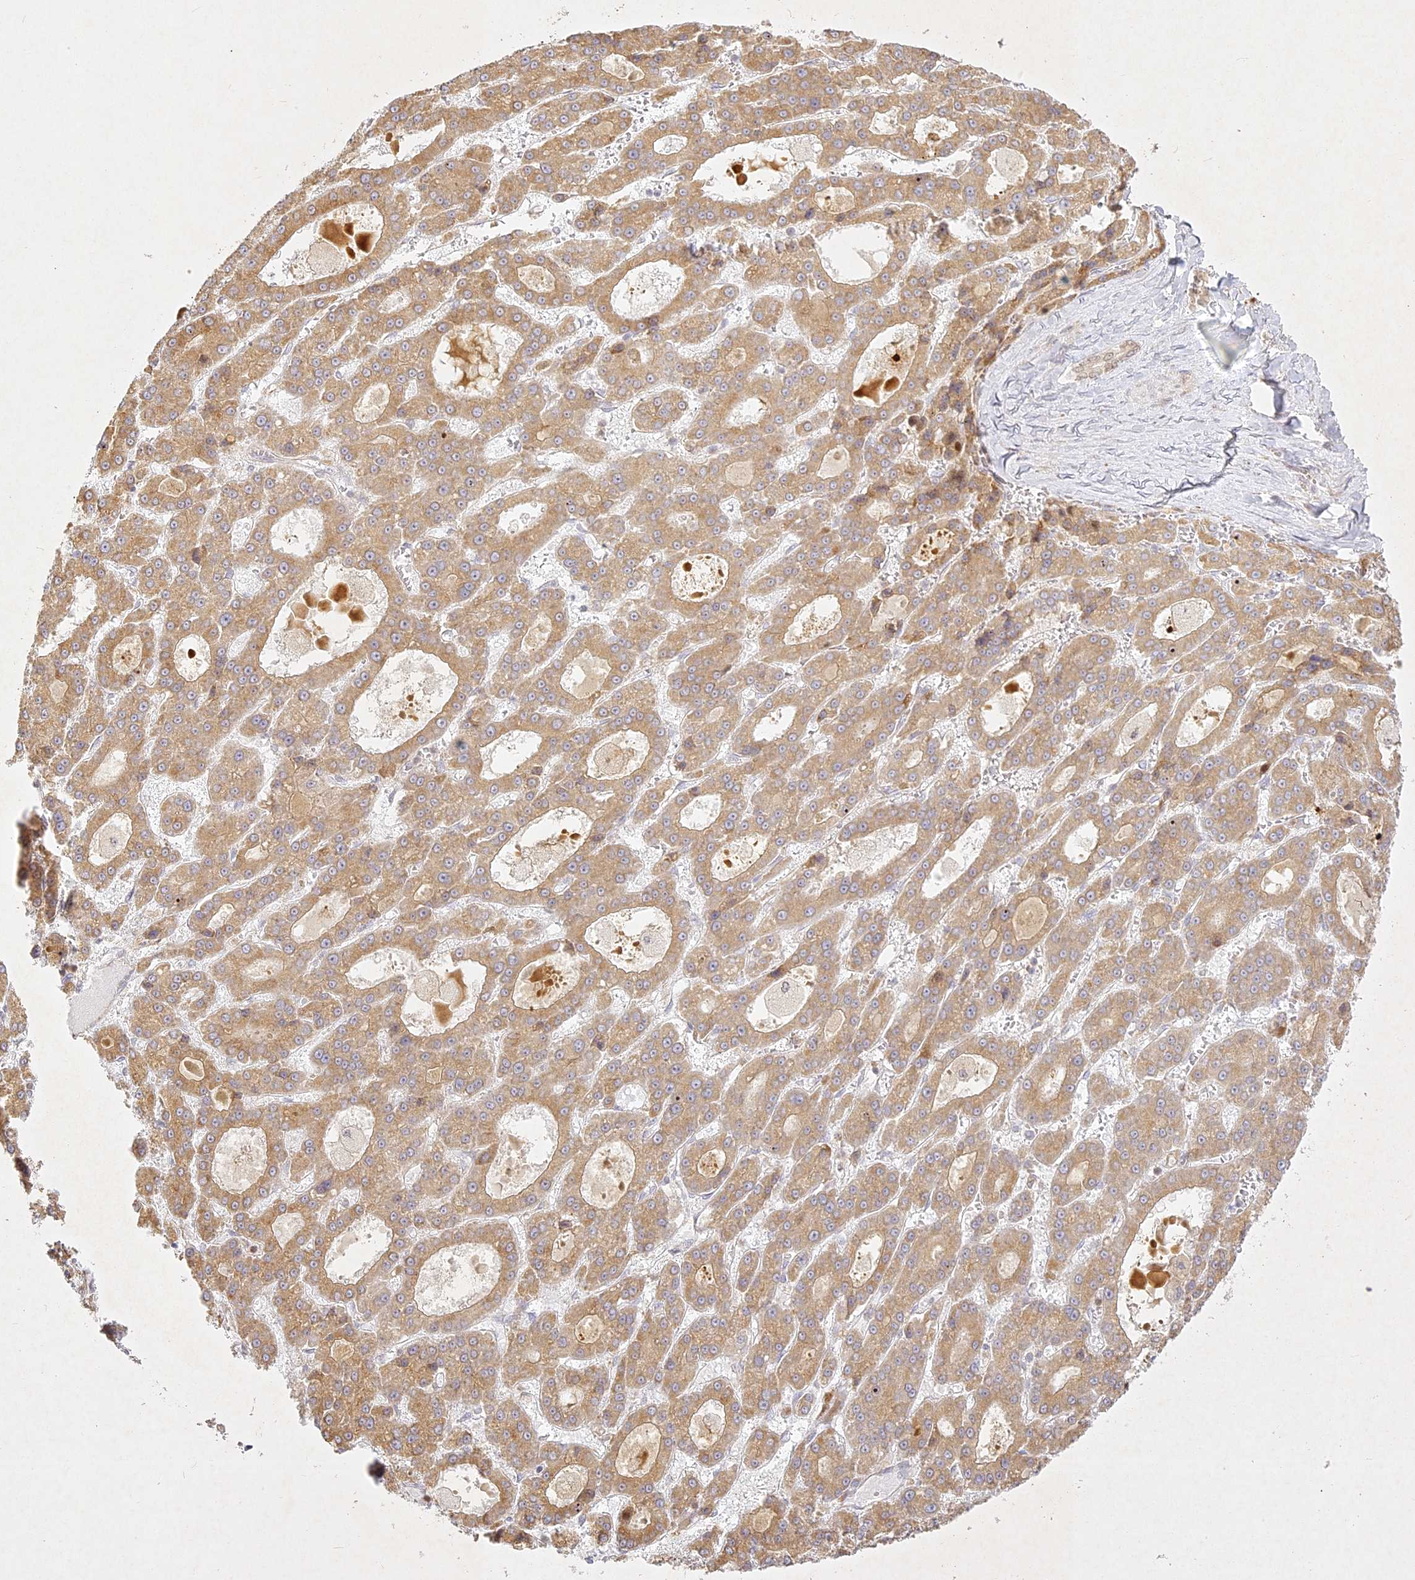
{"staining": {"intensity": "moderate", "quantity": ">75%", "location": "cytoplasmic/membranous"}, "tissue": "liver cancer", "cell_type": "Tumor cells", "image_type": "cancer", "snomed": [{"axis": "morphology", "description": "Carcinoma, Hepatocellular, NOS"}, {"axis": "topography", "description": "Liver"}], "caption": "Protein expression analysis of human liver cancer reveals moderate cytoplasmic/membranous expression in about >75% of tumor cells. The protein of interest is shown in brown color, while the nuclei are stained blue.", "gene": "SLC30A5", "patient": {"sex": "male", "age": 70}}